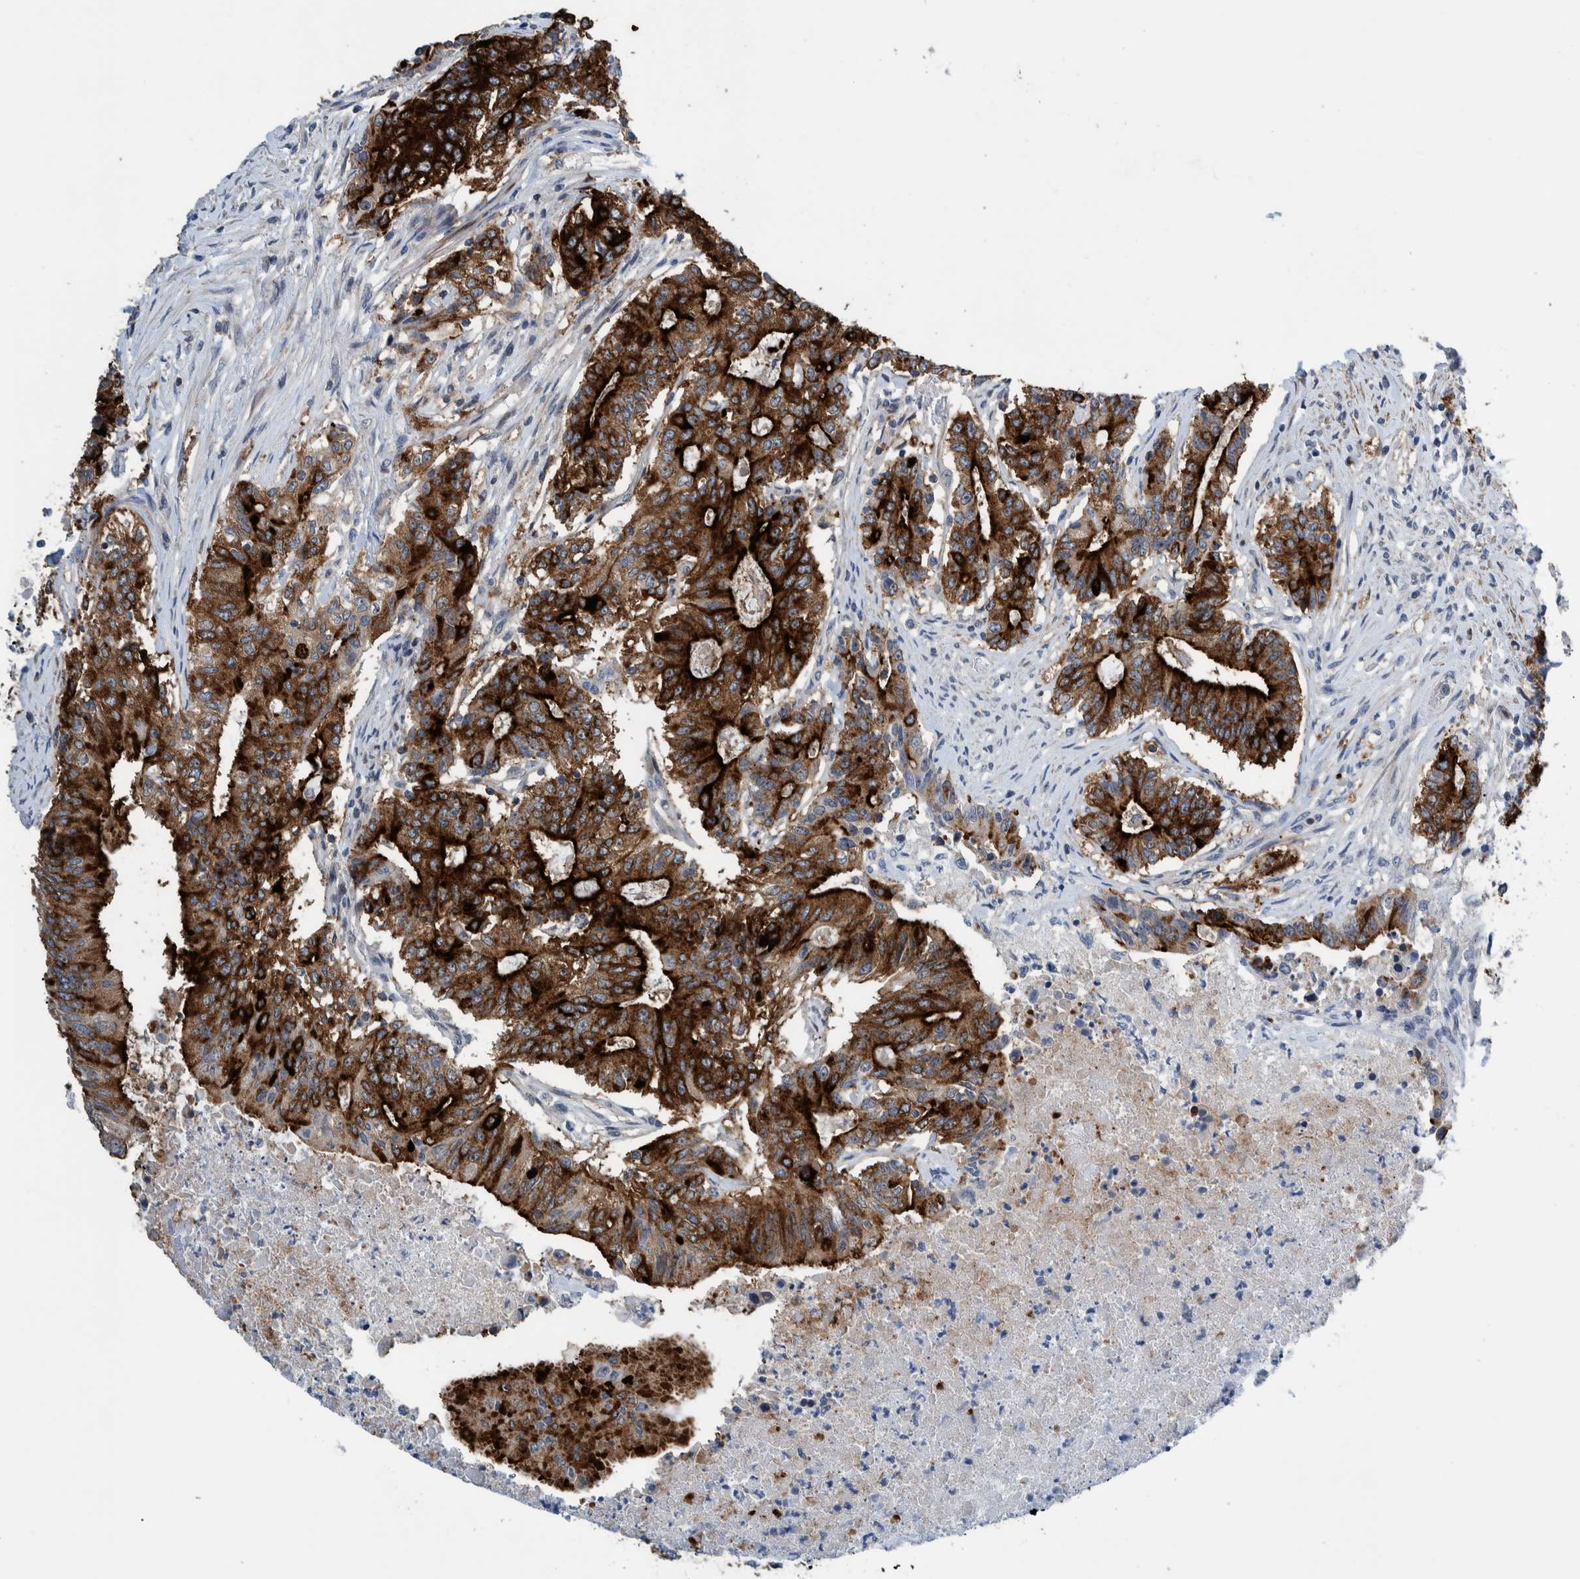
{"staining": {"intensity": "strong", "quantity": ">75%", "location": "cytoplasmic/membranous"}, "tissue": "colorectal cancer", "cell_type": "Tumor cells", "image_type": "cancer", "snomed": [{"axis": "morphology", "description": "Adenocarcinoma, NOS"}, {"axis": "topography", "description": "Colon"}], "caption": "Immunohistochemical staining of human colorectal cancer (adenocarcinoma) demonstrates high levels of strong cytoplasmic/membranous expression in about >75% of tumor cells. The staining was performed using DAB (3,3'-diaminobenzidine), with brown indicating positive protein expression. Nuclei are stained blue with hematoxylin.", "gene": "MKS1", "patient": {"sex": "female", "age": 77}}